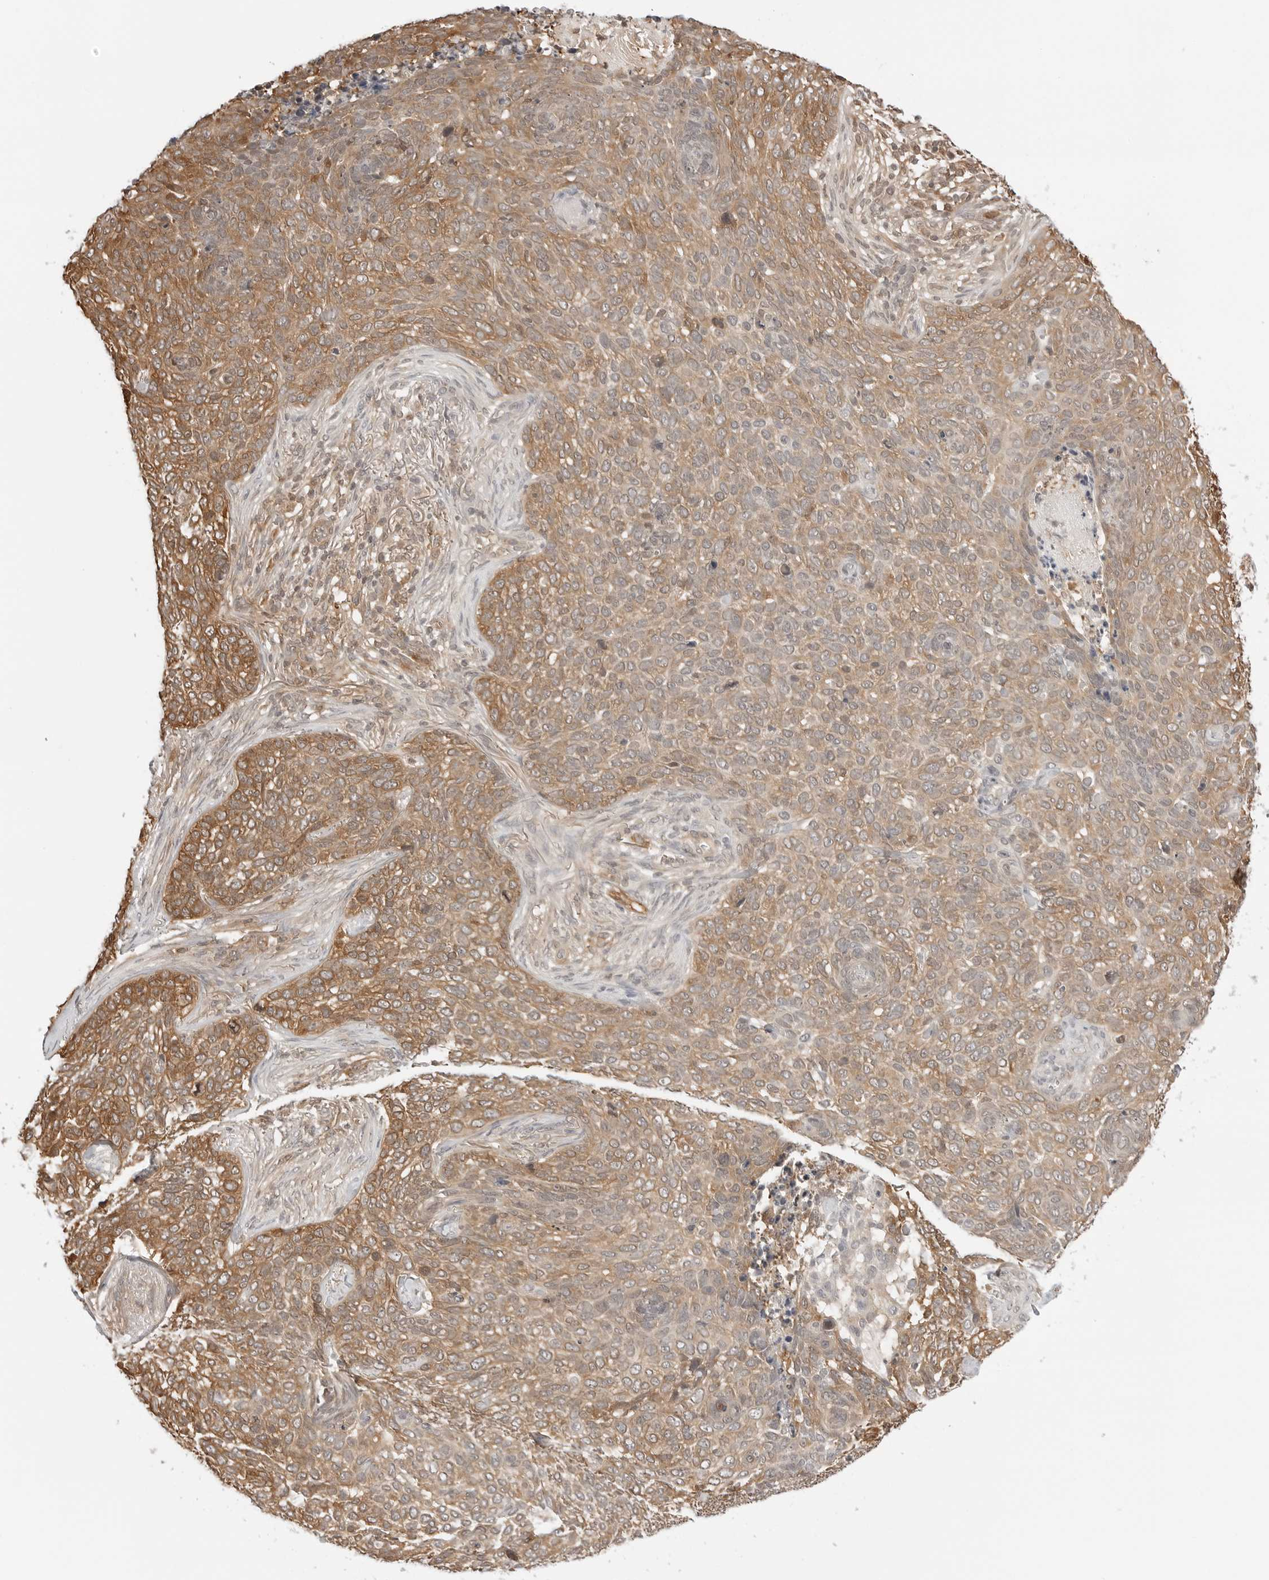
{"staining": {"intensity": "moderate", "quantity": ">75%", "location": "cytoplasmic/membranous"}, "tissue": "skin cancer", "cell_type": "Tumor cells", "image_type": "cancer", "snomed": [{"axis": "morphology", "description": "Basal cell carcinoma"}, {"axis": "topography", "description": "Skin"}], "caption": "IHC histopathology image of skin cancer (basal cell carcinoma) stained for a protein (brown), which demonstrates medium levels of moderate cytoplasmic/membranous positivity in about >75% of tumor cells.", "gene": "NUDC", "patient": {"sex": "female", "age": 64}}